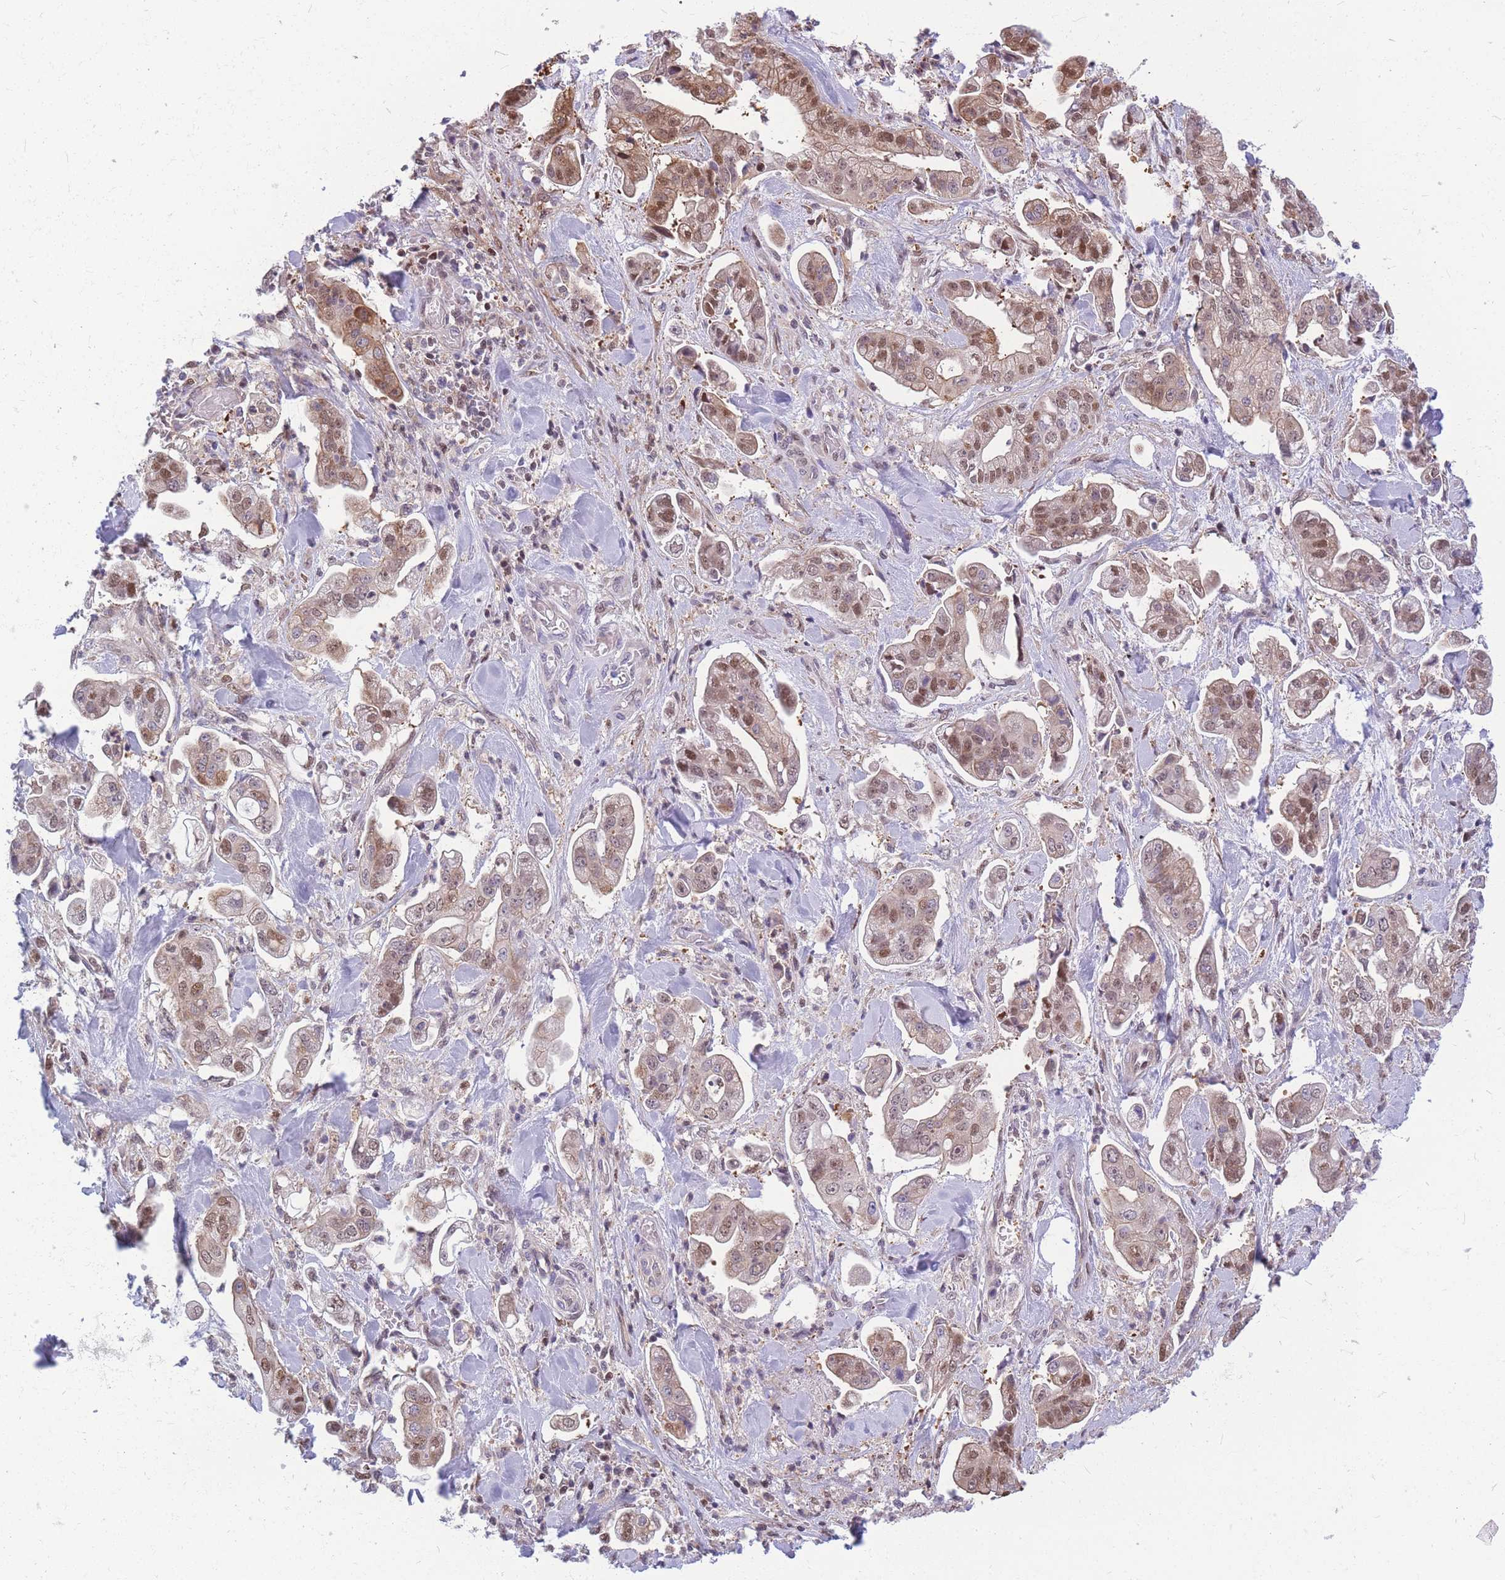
{"staining": {"intensity": "moderate", "quantity": "25%-75%", "location": "nuclear"}, "tissue": "stomach cancer", "cell_type": "Tumor cells", "image_type": "cancer", "snomed": [{"axis": "morphology", "description": "Adenocarcinoma, NOS"}, {"axis": "topography", "description": "Stomach"}], "caption": "This micrograph displays immunohistochemistry staining of human adenocarcinoma (stomach), with medium moderate nuclear expression in about 25%-75% of tumor cells.", "gene": "CRACD", "patient": {"sex": "male", "age": 62}}